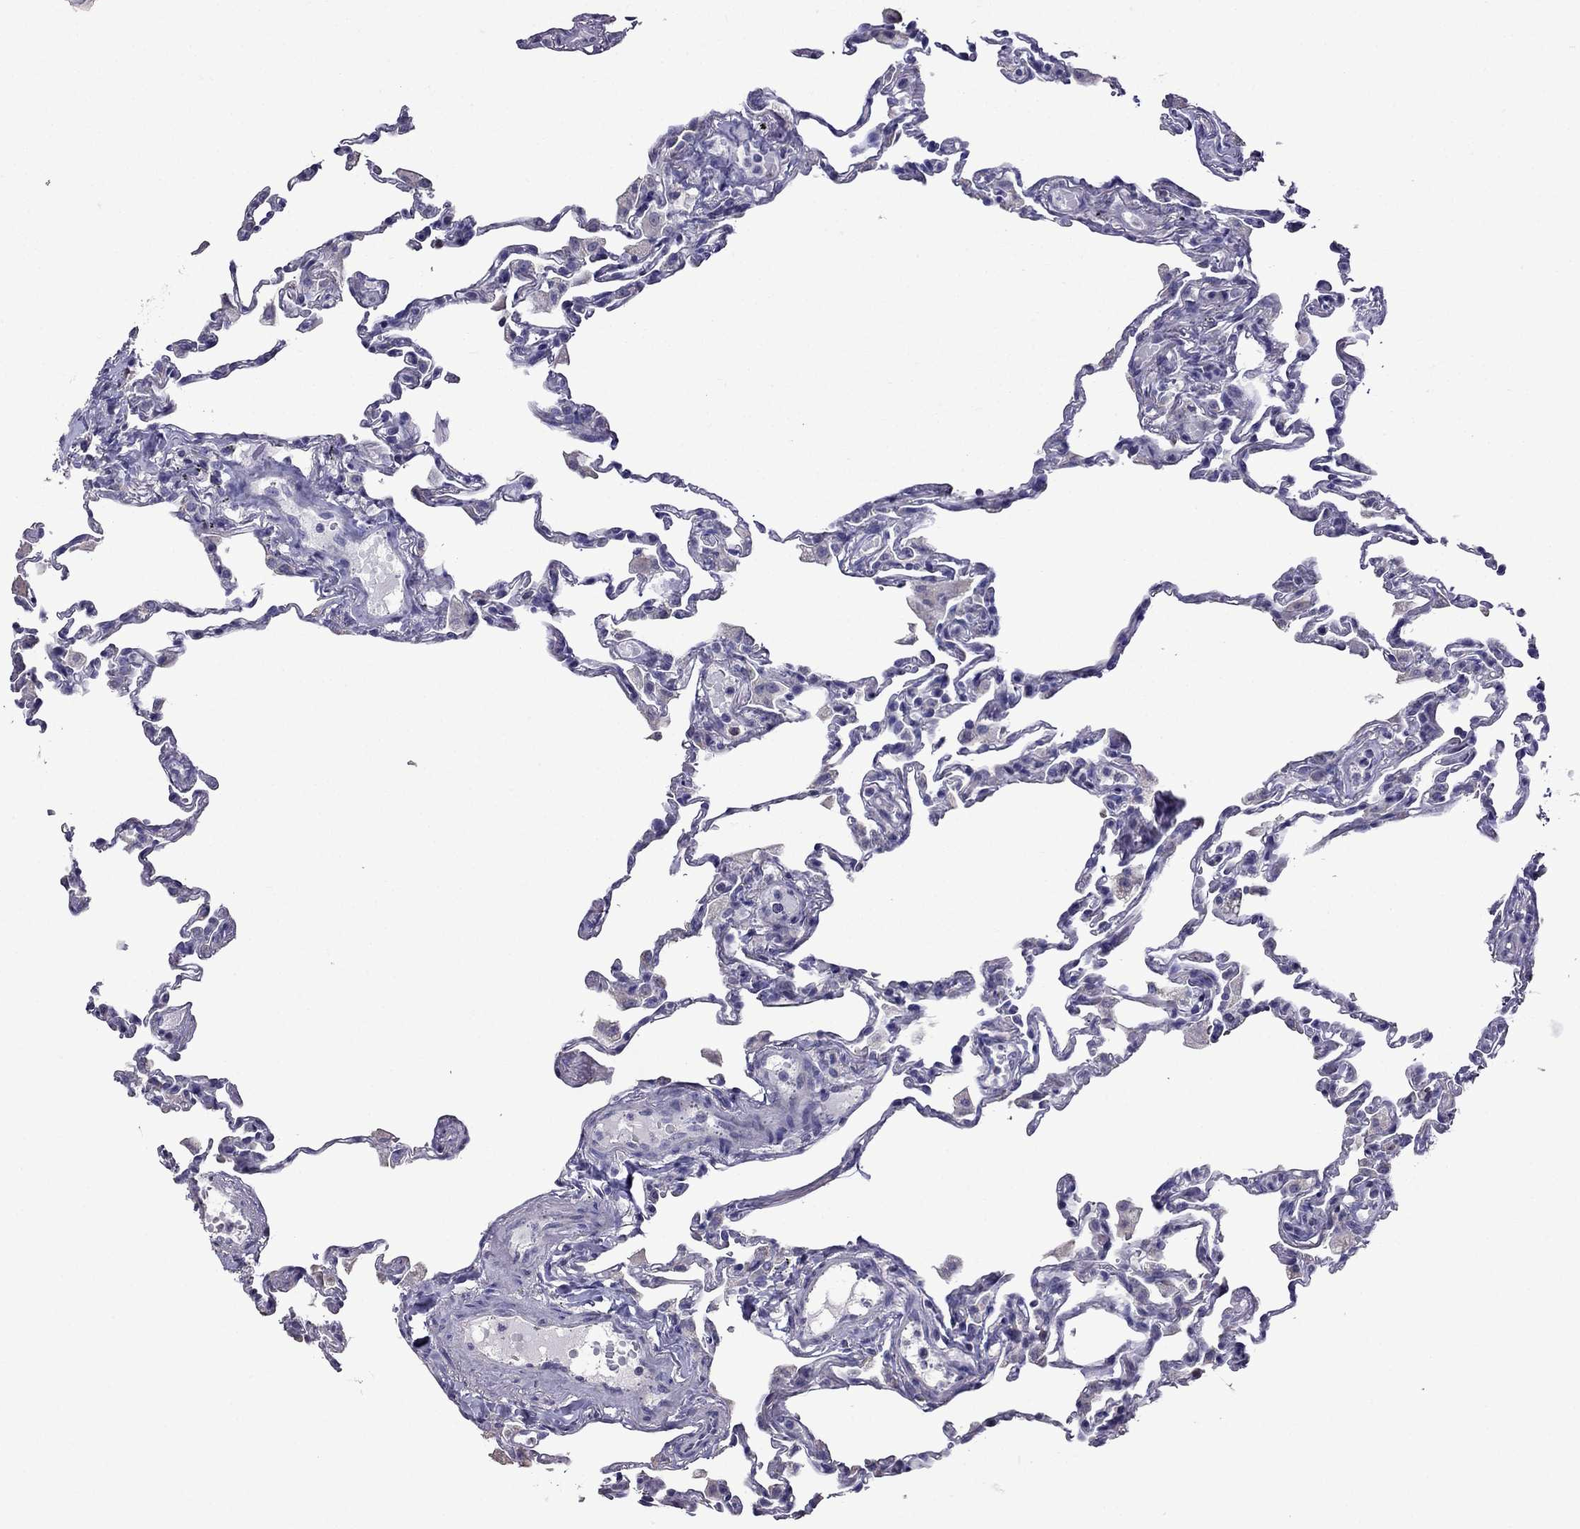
{"staining": {"intensity": "negative", "quantity": "none", "location": "none"}, "tissue": "lung", "cell_type": "Alveolar cells", "image_type": "normal", "snomed": [{"axis": "morphology", "description": "Normal tissue, NOS"}, {"axis": "topography", "description": "Lung"}], "caption": "IHC photomicrograph of benign lung stained for a protein (brown), which shows no staining in alveolar cells. (DAB (3,3'-diaminobenzidine) IHC with hematoxylin counter stain).", "gene": "AK5", "patient": {"sex": "female", "age": 57}}